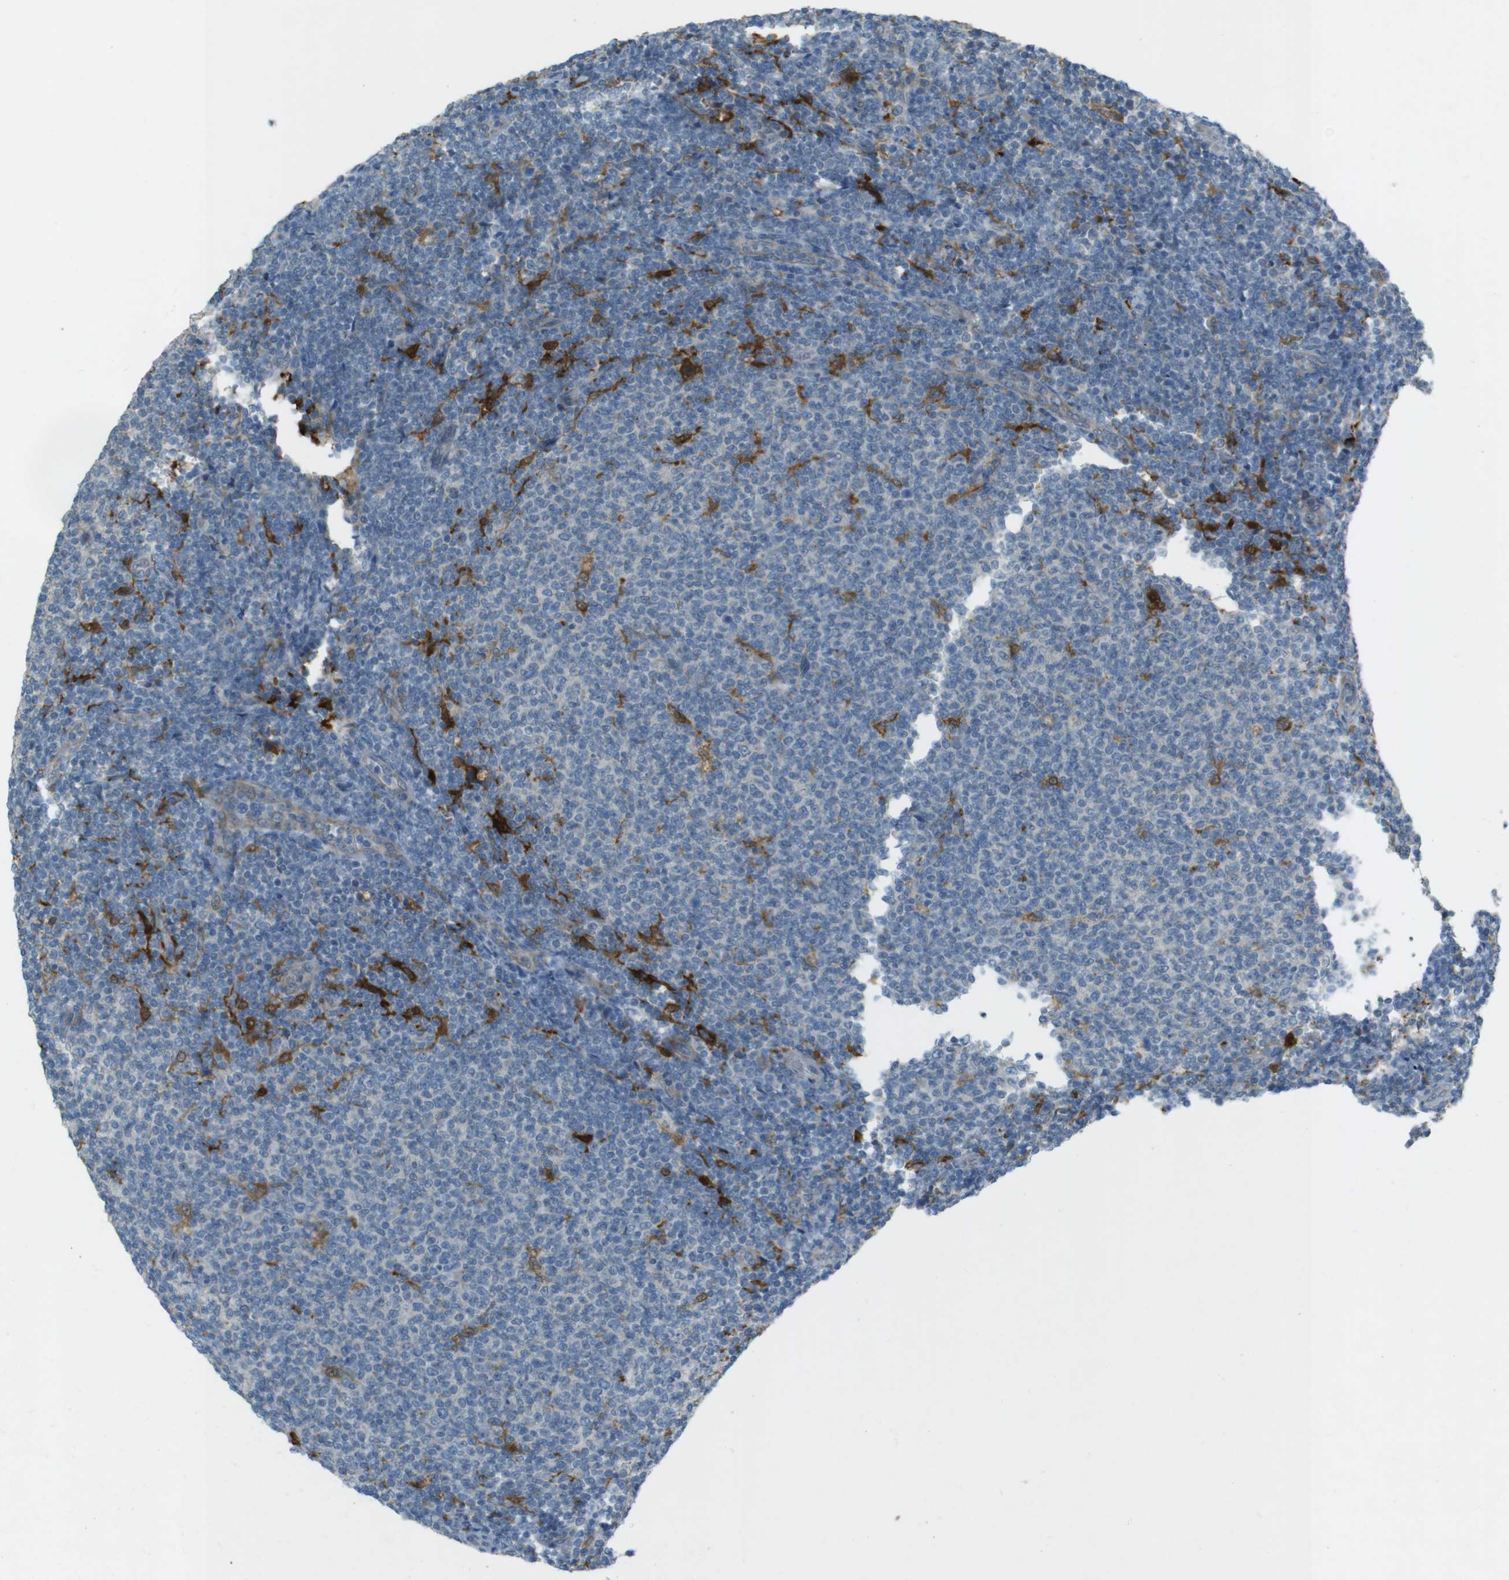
{"staining": {"intensity": "negative", "quantity": "none", "location": "none"}, "tissue": "lymphoma", "cell_type": "Tumor cells", "image_type": "cancer", "snomed": [{"axis": "morphology", "description": "Malignant lymphoma, non-Hodgkin's type, Low grade"}, {"axis": "topography", "description": "Lymph node"}], "caption": "Micrograph shows no protein expression in tumor cells of lymphoma tissue.", "gene": "TMEM41B", "patient": {"sex": "male", "age": 66}}